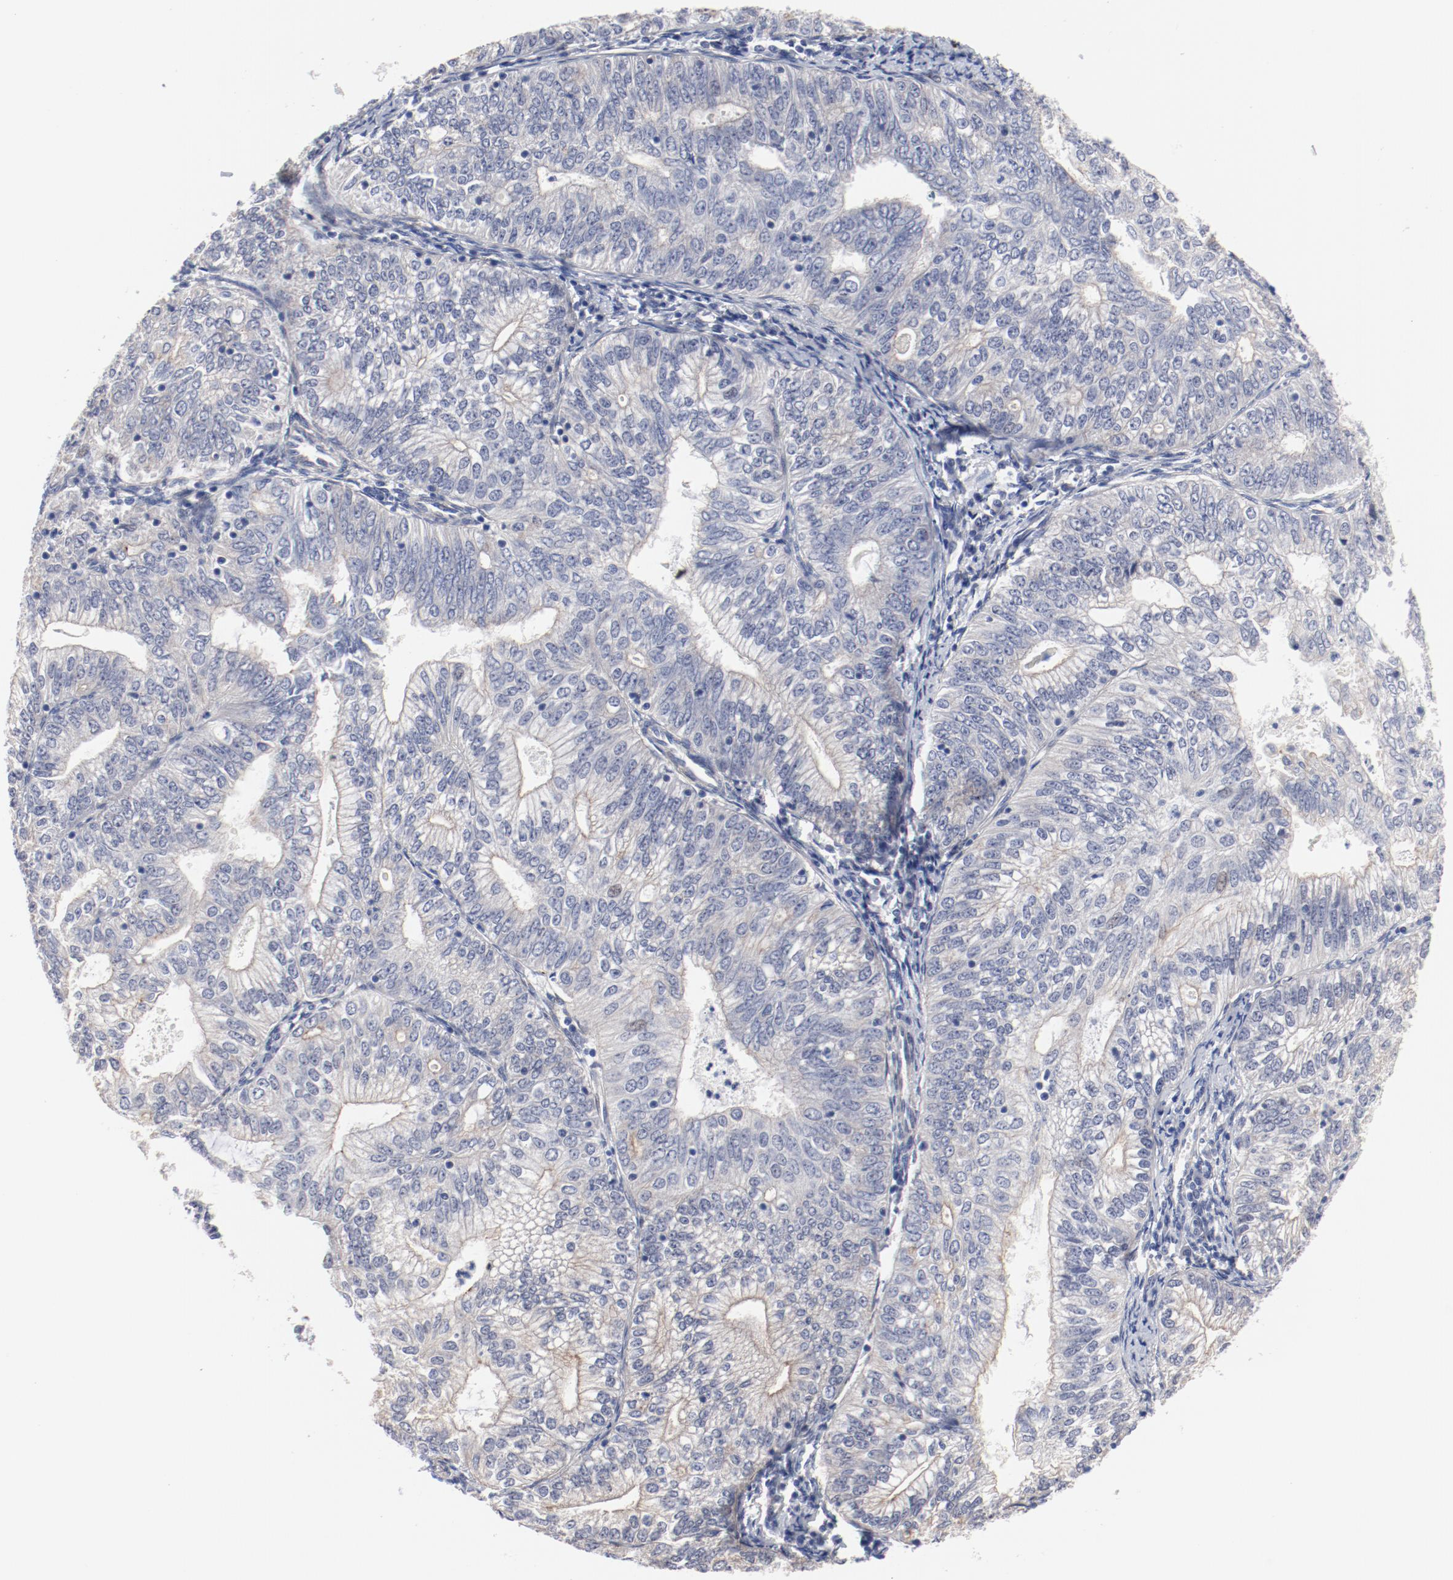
{"staining": {"intensity": "weak", "quantity": "25%-75%", "location": "cytoplasmic/membranous"}, "tissue": "endometrial cancer", "cell_type": "Tumor cells", "image_type": "cancer", "snomed": [{"axis": "morphology", "description": "Adenocarcinoma, NOS"}, {"axis": "topography", "description": "Endometrium"}], "caption": "Immunohistochemistry (IHC) (DAB) staining of human endometrial cancer (adenocarcinoma) shows weak cytoplasmic/membranous protein expression in approximately 25%-75% of tumor cells.", "gene": "GPR143", "patient": {"sex": "female", "age": 69}}